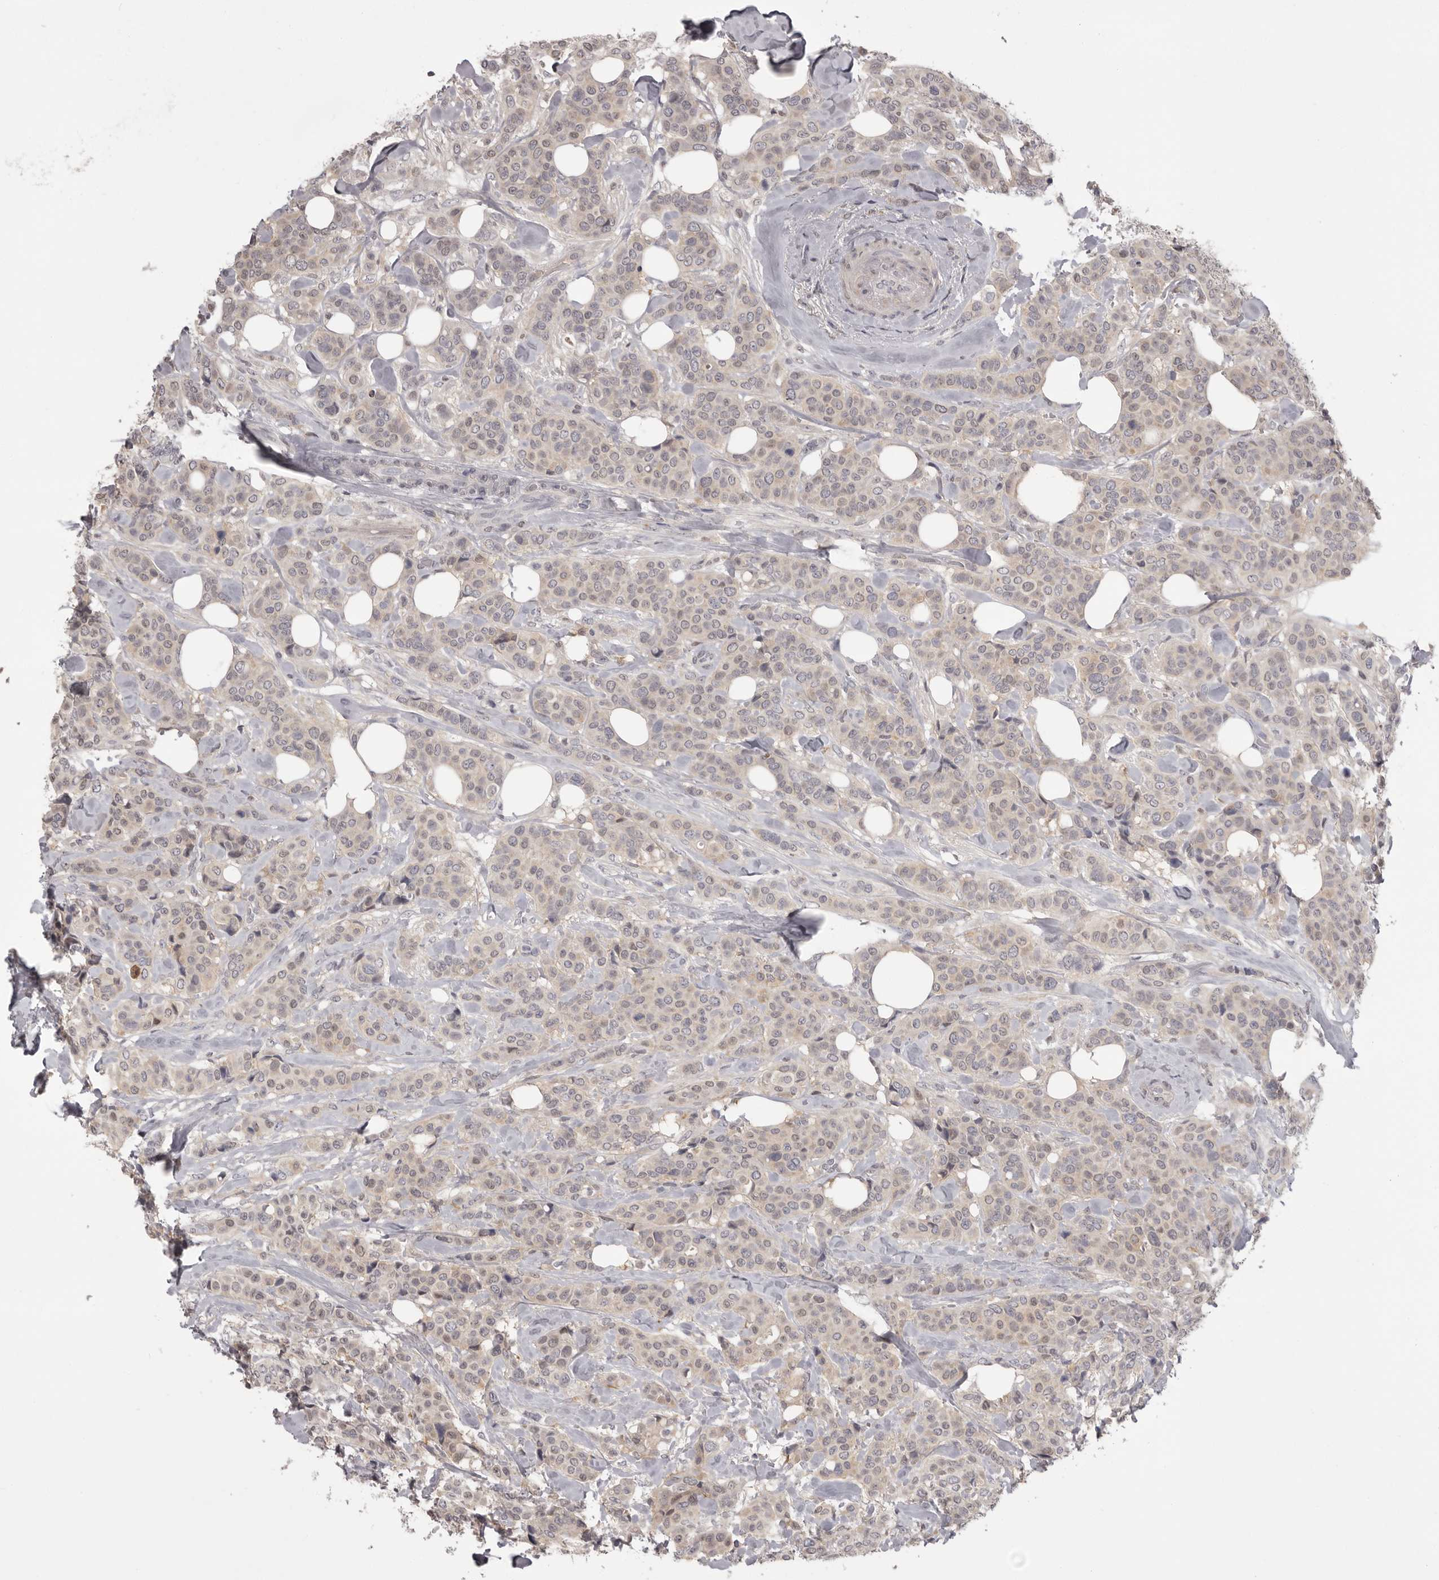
{"staining": {"intensity": "weak", "quantity": "<25%", "location": "cytoplasmic/membranous"}, "tissue": "breast cancer", "cell_type": "Tumor cells", "image_type": "cancer", "snomed": [{"axis": "morphology", "description": "Lobular carcinoma"}, {"axis": "topography", "description": "Breast"}], "caption": "Tumor cells show no significant protein expression in breast lobular carcinoma. Nuclei are stained in blue.", "gene": "MDH1", "patient": {"sex": "female", "age": 51}}